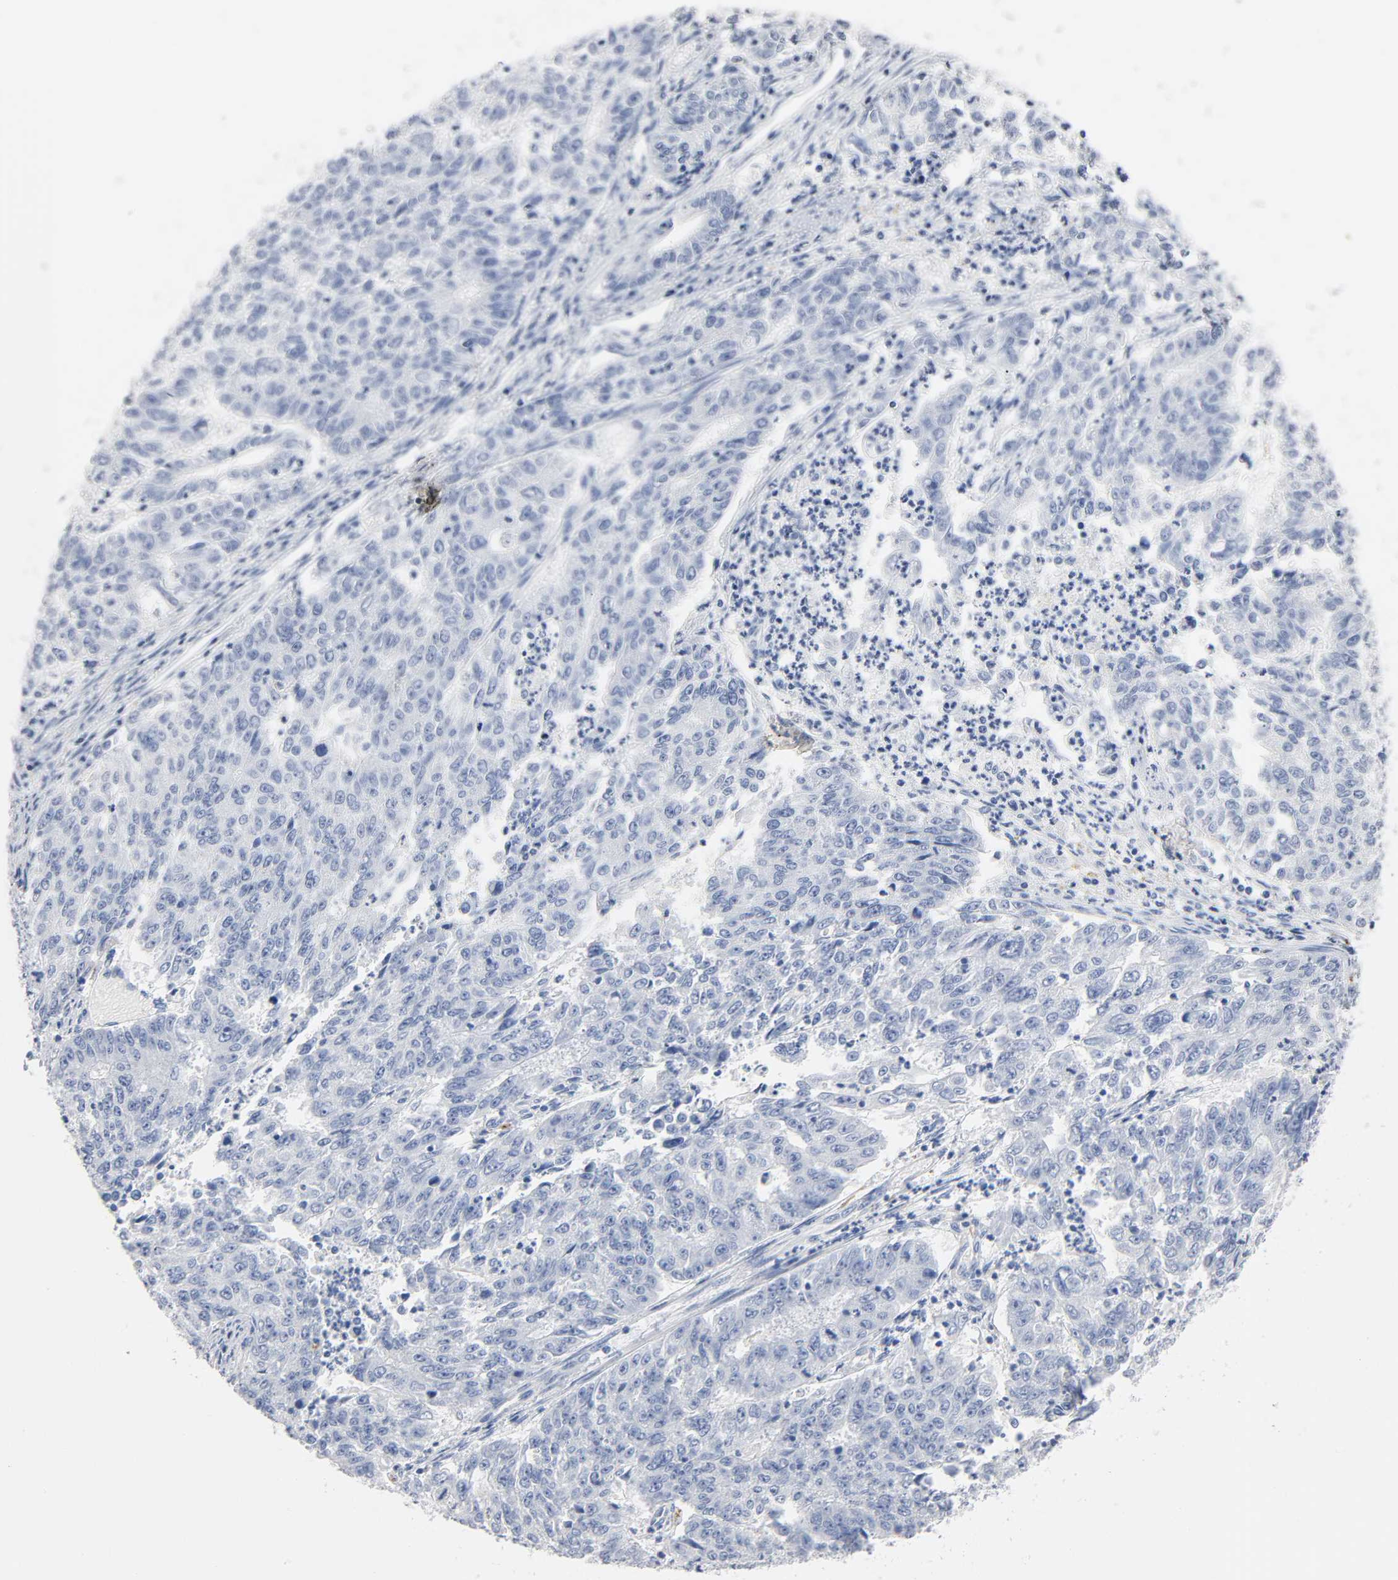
{"staining": {"intensity": "negative", "quantity": "none", "location": "none"}, "tissue": "endometrial cancer", "cell_type": "Tumor cells", "image_type": "cancer", "snomed": [{"axis": "morphology", "description": "Adenocarcinoma, NOS"}, {"axis": "topography", "description": "Endometrium"}], "caption": "Endometrial adenocarcinoma was stained to show a protein in brown. There is no significant staining in tumor cells. (Brightfield microscopy of DAB (3,3'-diaminobenzidine) IHC at high magnification).", "gene": "PLP1", "patient": {"sex": "female", "age": 42}}